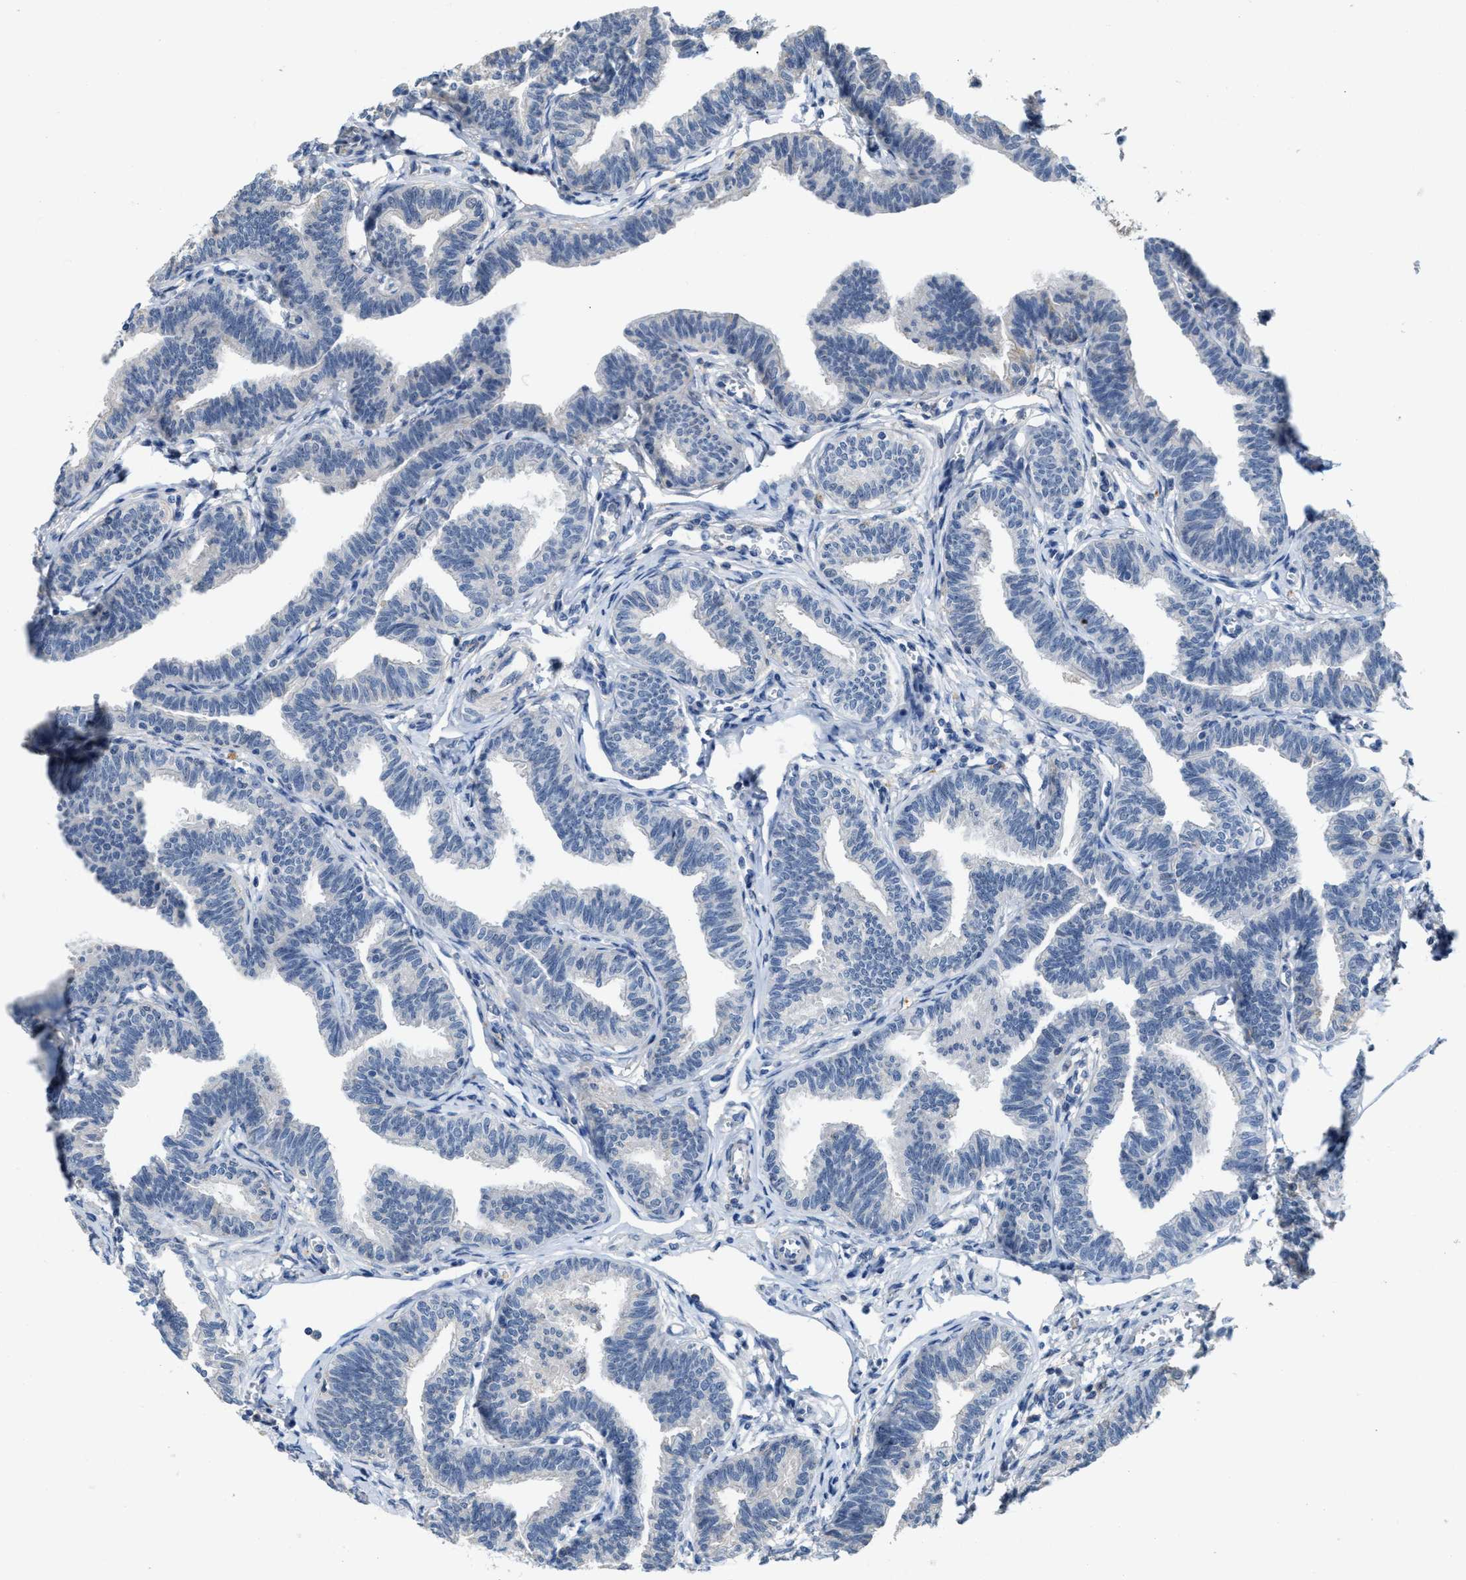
{"staining": {"intensity": "weak", "quantity": "<25%", "location": "nuclear"}, "tissue": "fallopian tube", "cell_type": "Glandular cells", "image_type": "normal", "snomed": [{"axis": "morphology", "description": "Normal tissue, NOS"}, {"axis": "topography", "description": "Fallopian tube"}, {"axis": "topography", "description": "Ovary"}], "caption": "A high-resolution photomicrograph shows IHC staining of normal fallopian tube, which reveals no significant staining in glandular cells.", "gene": "ZNF783", "patient": {"sex": "female", "age": 23}}